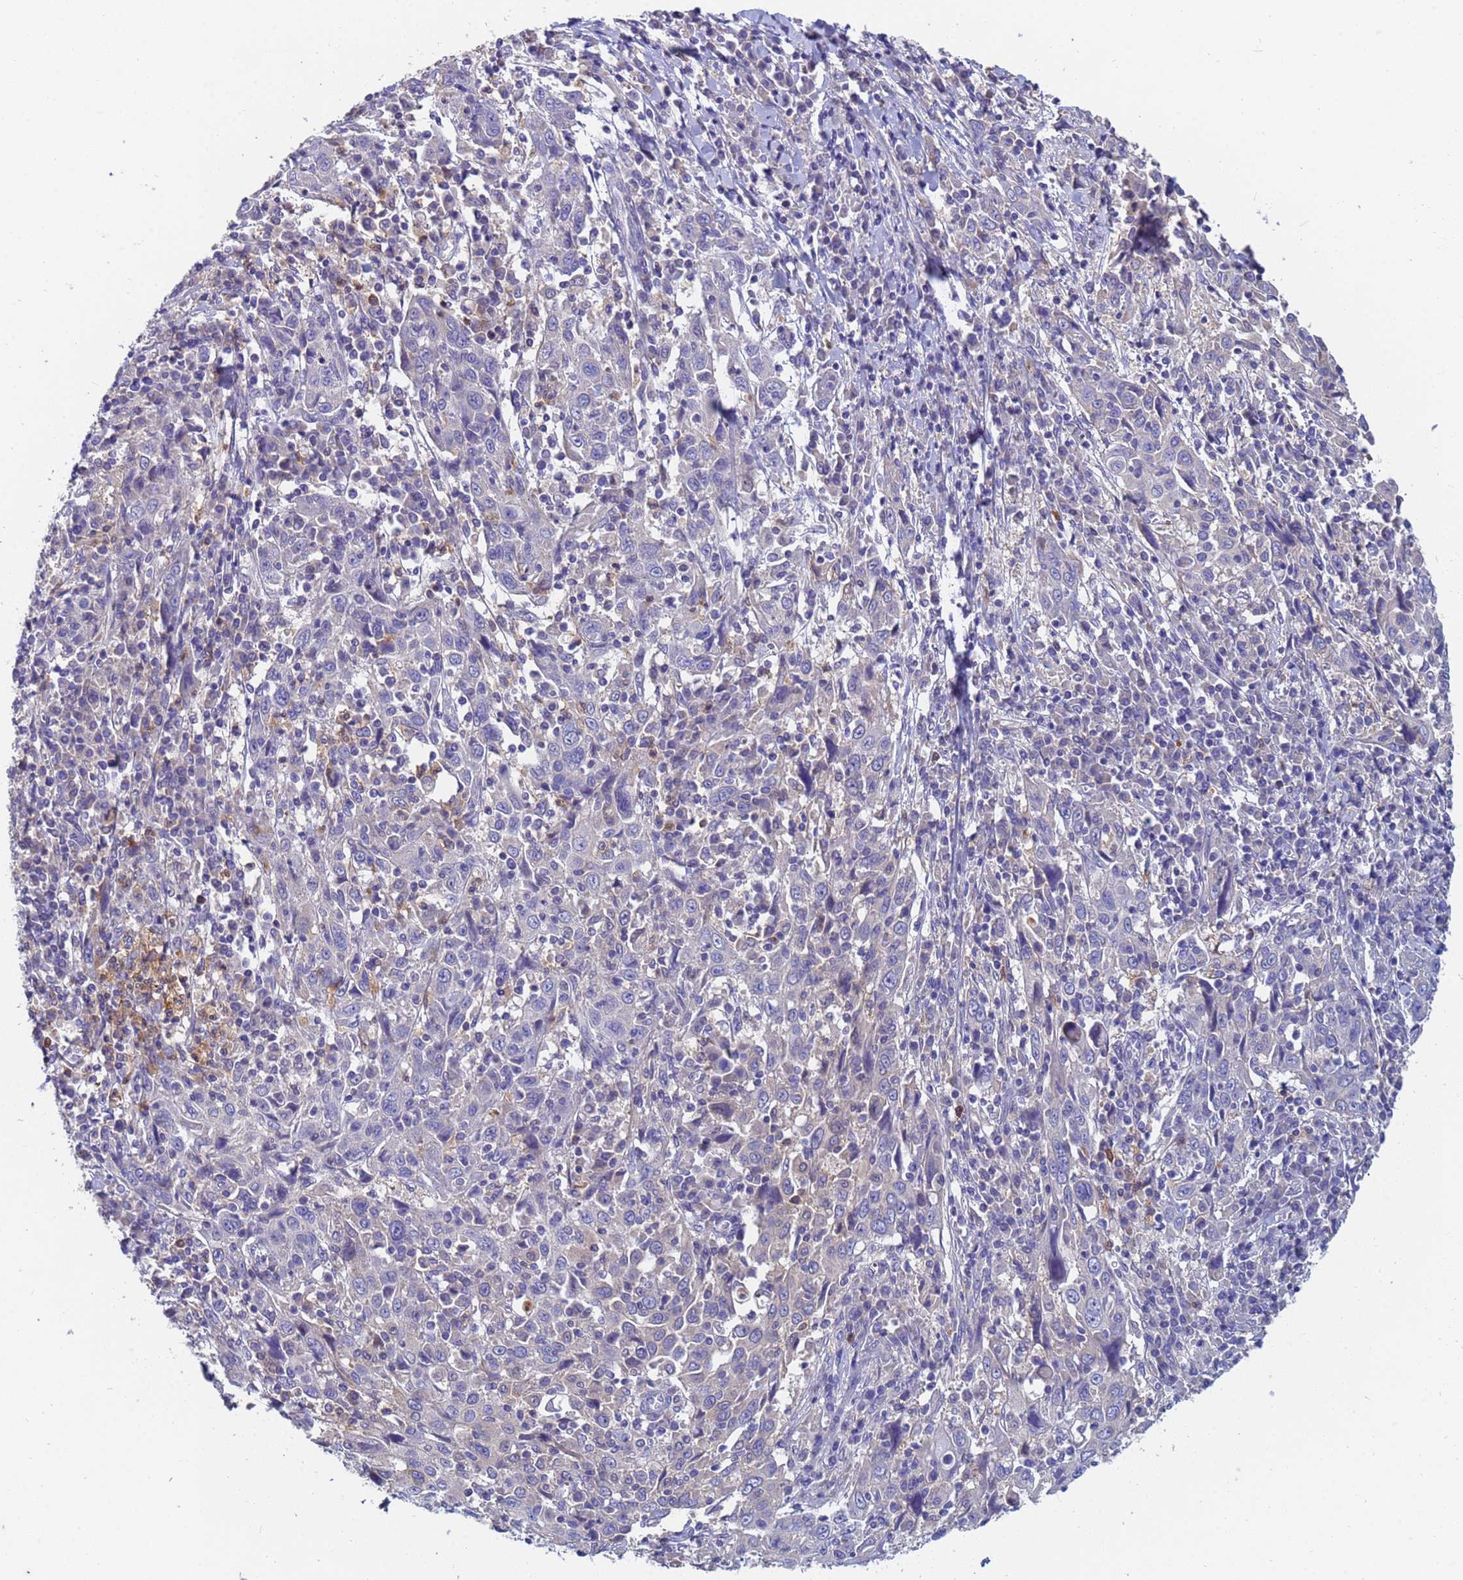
{"staining": {"intensity": "negative", "quantity": "none", "location": "none"}, "tissue": "cervical cancer", "cell_type": "Tumor cells", "image_type": "cancer", "snomed": [{"axis": "morphology", "description": "Squamous cell carcinoma, NOS"}, {"axis": "topography", "description": "Cervix"}], "caption": "A photomicrograph of cervical cancer (squamous cell carcinoma) stained for a protein demonstrates no brown staining in tumor cells.", "gene": "TTLL11", "patient": {"sex": "female", "age": 46}}